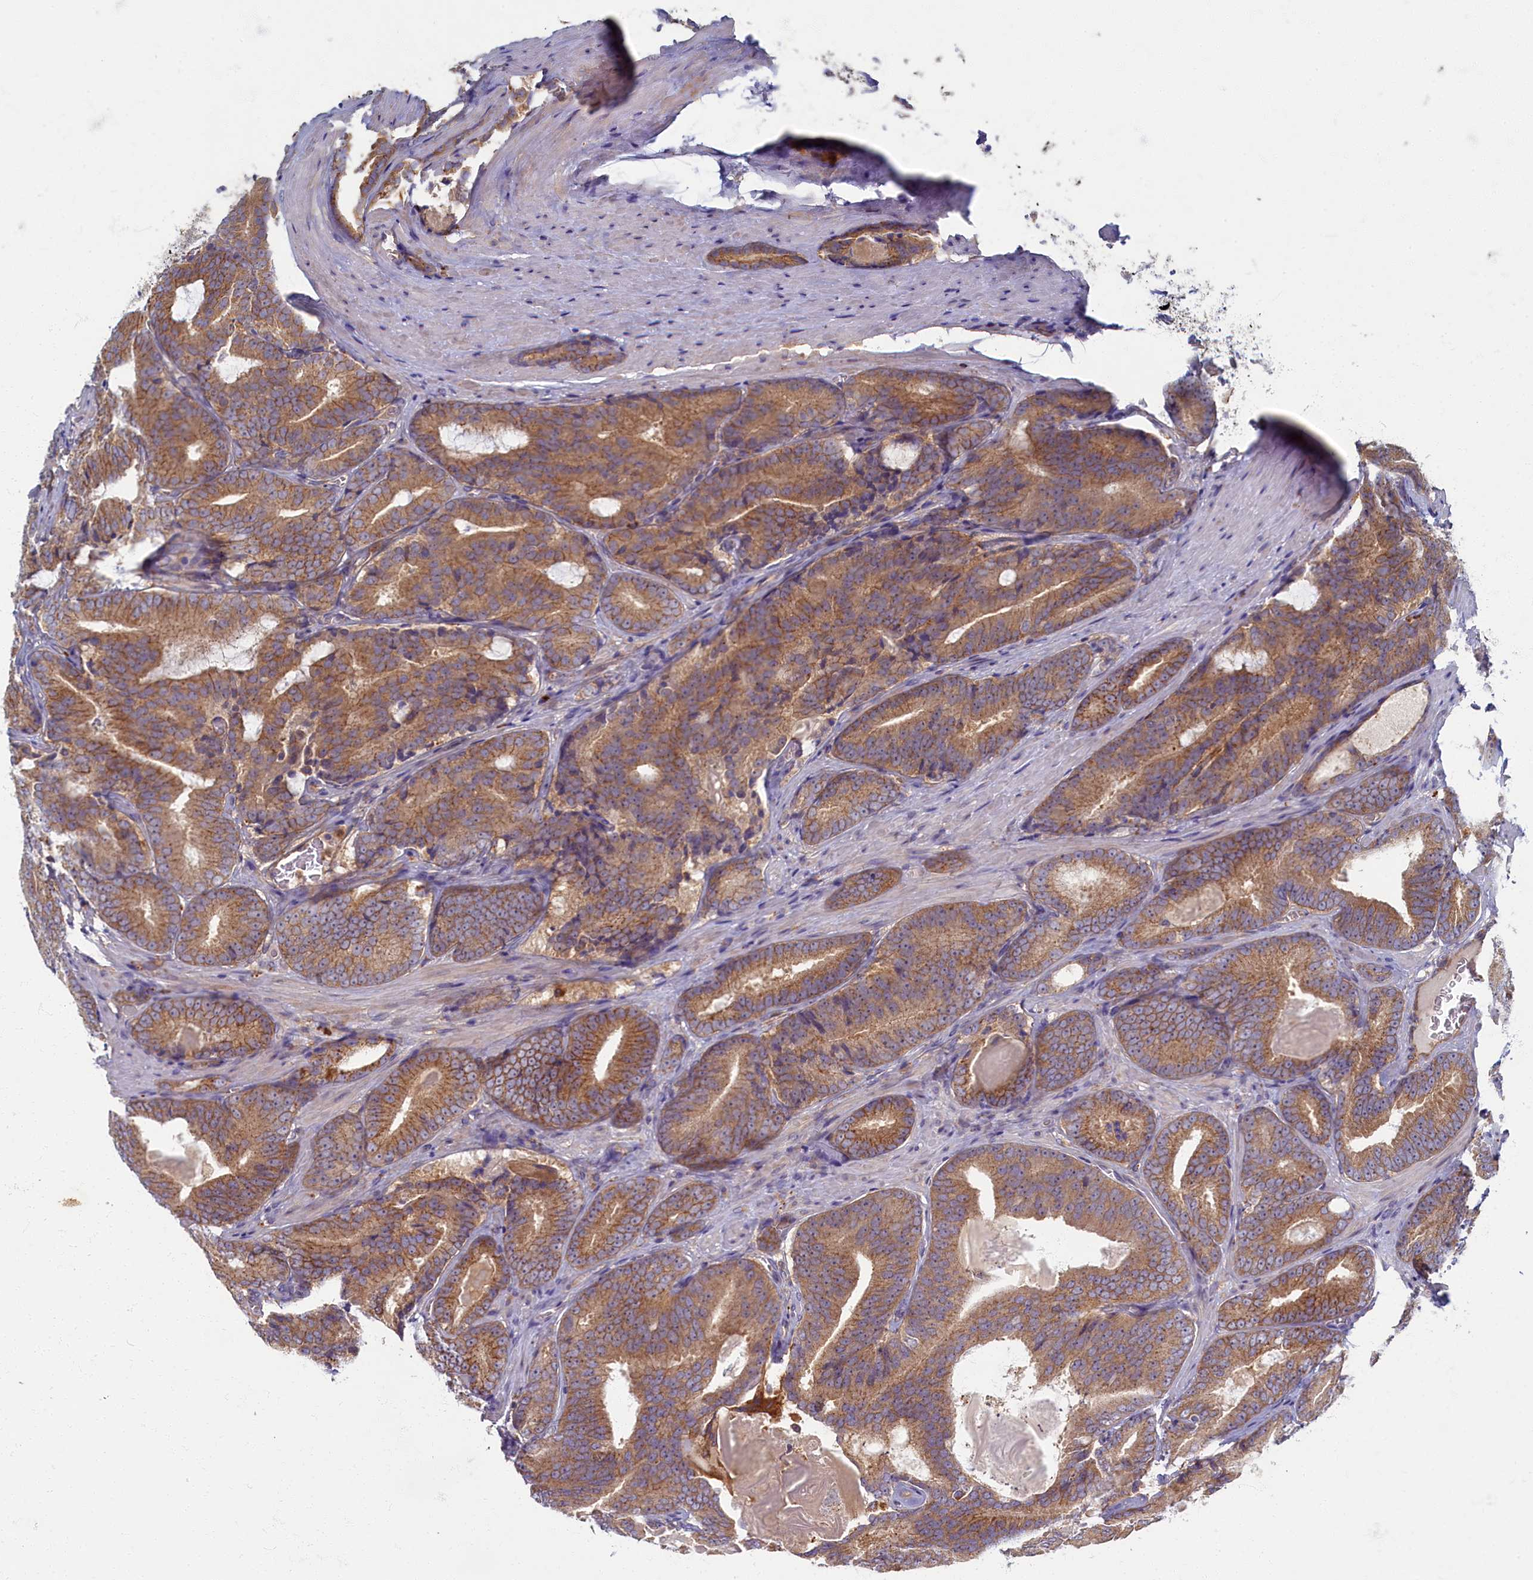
{"staining": {"intensity": "moderate", "quantity": ">75%", "location": "cytoplasmic/membranous"}, "tissue": "prostate cancer", "cell_type": "Tumor cells", "image_type": "cancer", "snomed": [{"axis": "morphology", "description": "Adenocarcinoma, High grade"}, {"axis": "topography", "description": "Prostate"}], "caption": "Moderate cytoplasmic/membranous staining for a protein is seen in about >75% of tumor cells of prostate adenocarcinoma (high-grade) using IHC.", "gene": "PSMG2", "patient": {"sex": "male", "age": 66}}